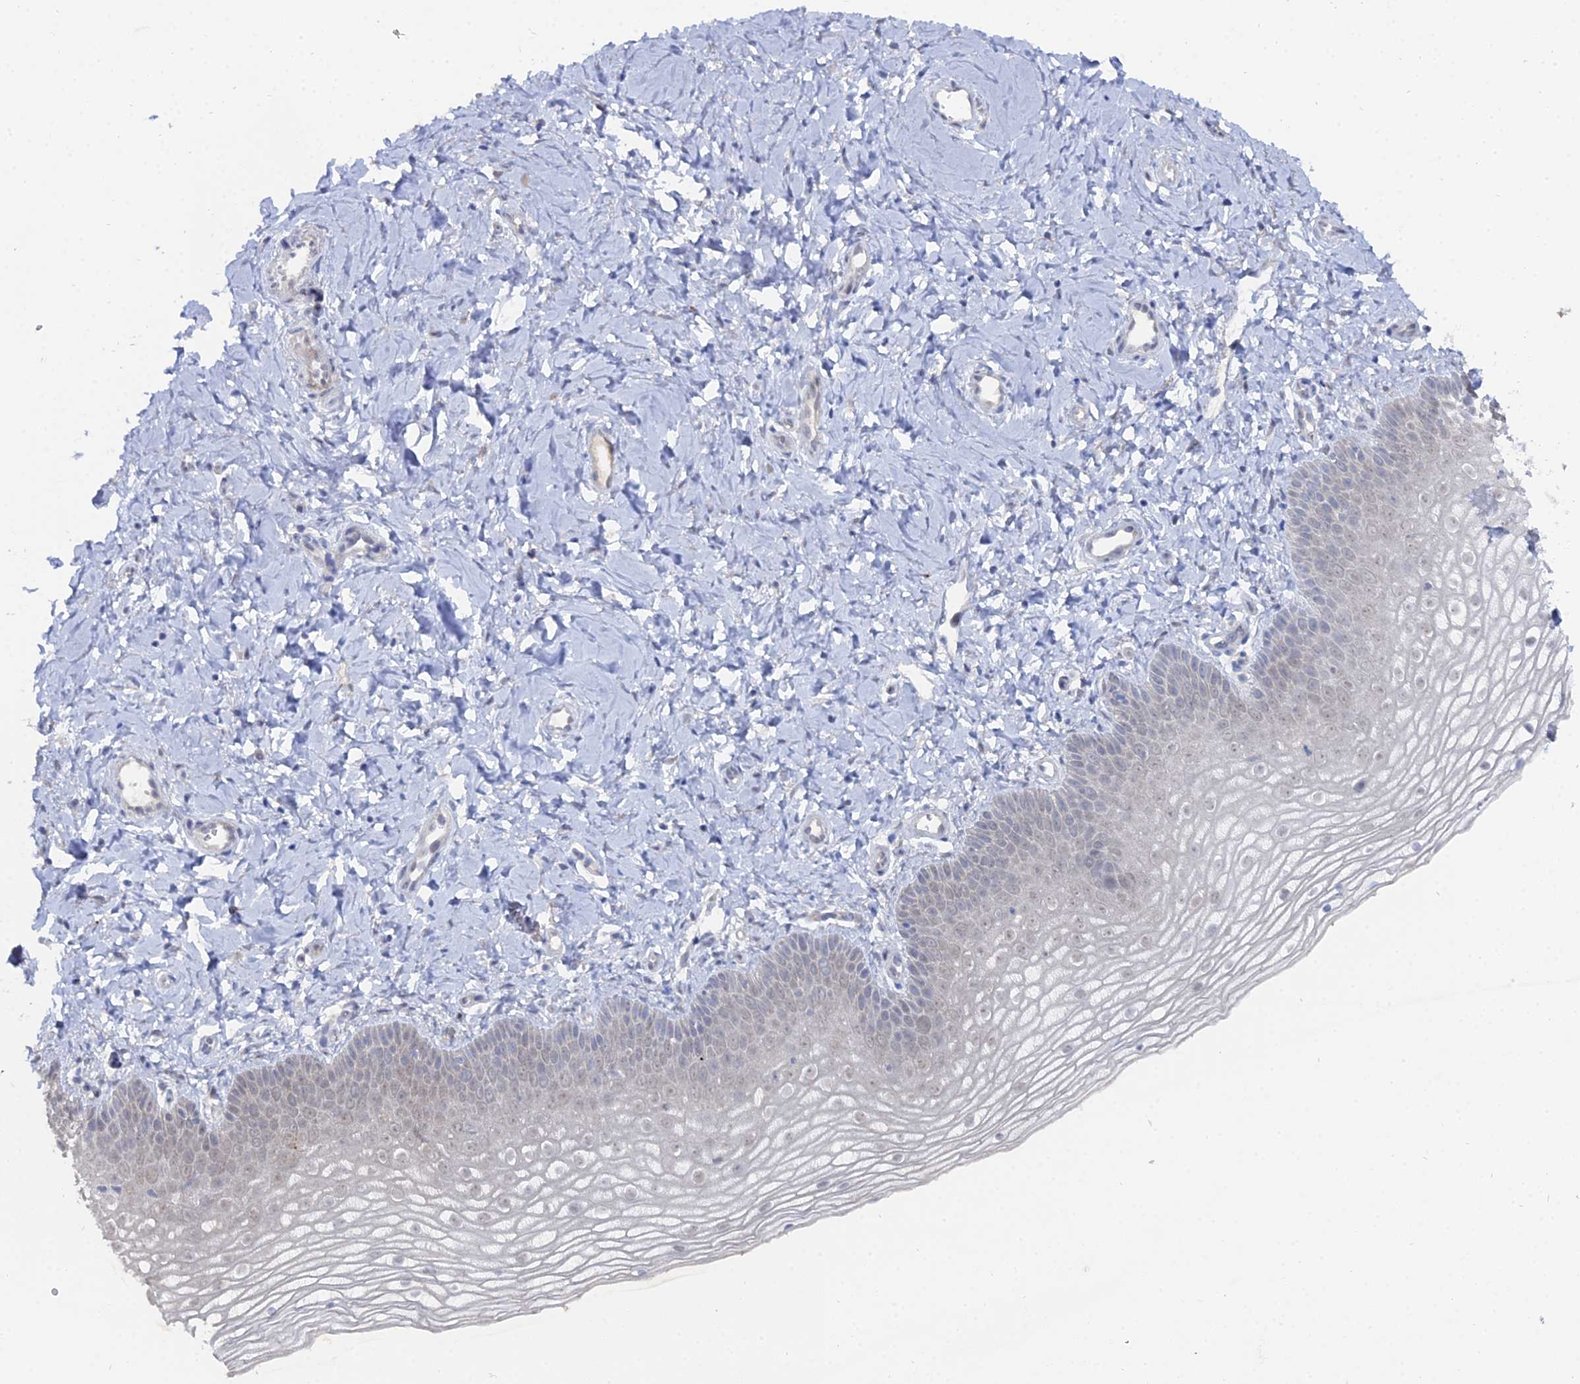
{"staining": {"intensity": "weak", "quantity": "<25%", "location": "nuclear"}, "tissue": "vagina", "cell_type": "Squamous epithelial cells", "image_type": "normal", "snomed": [{"axis": "morphology", "description": "Normal tissue, NOS"}, {"axis": "topography", "description": "Vagina"}], "caption": "Immunohistochemical staining of unremarkable vagina reveals no significant staining in squamous epithelial cells. (DAB IHC with hematoxylin counter stain).", "gene": "THAP4", "patient": {"sex": "female", "age": 68}}